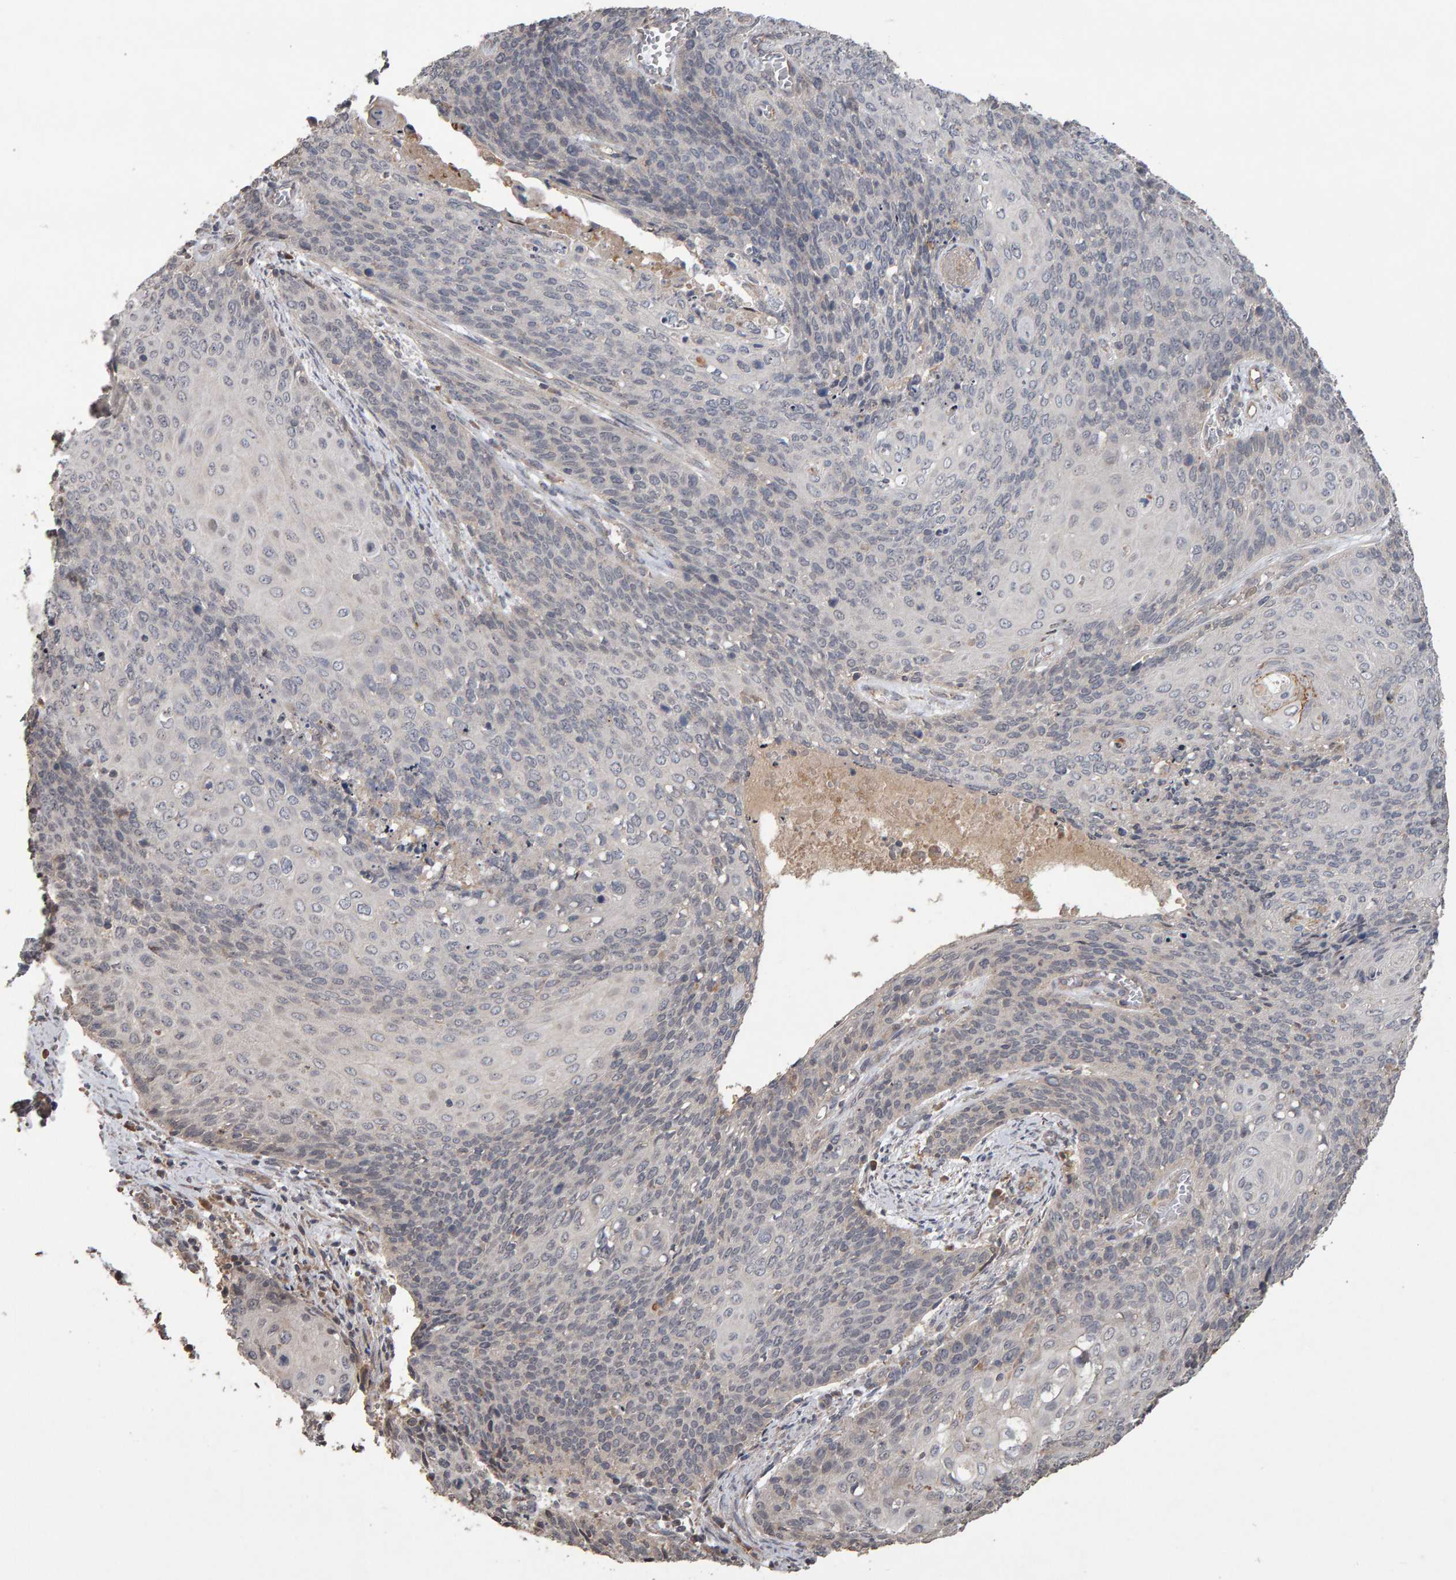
{"staining": {"intensity": "negative", "quantity": "none", "location": "none"}, "tissue": "cervical cancer", "cell_type": "Tumor cells", "image_type": "cancer", "snomed": [{"axis": "morphology", "description": "Squamous cell carcinoma, NOS"}, {"axis": "topography", "description": "Cervix"}], "caption": "Immunohistochemistry (IHC) of human cervical cancer displays no expression in tumor cells.", "gene": "COASY", "patient": {"sex": "female", "age": 39}}